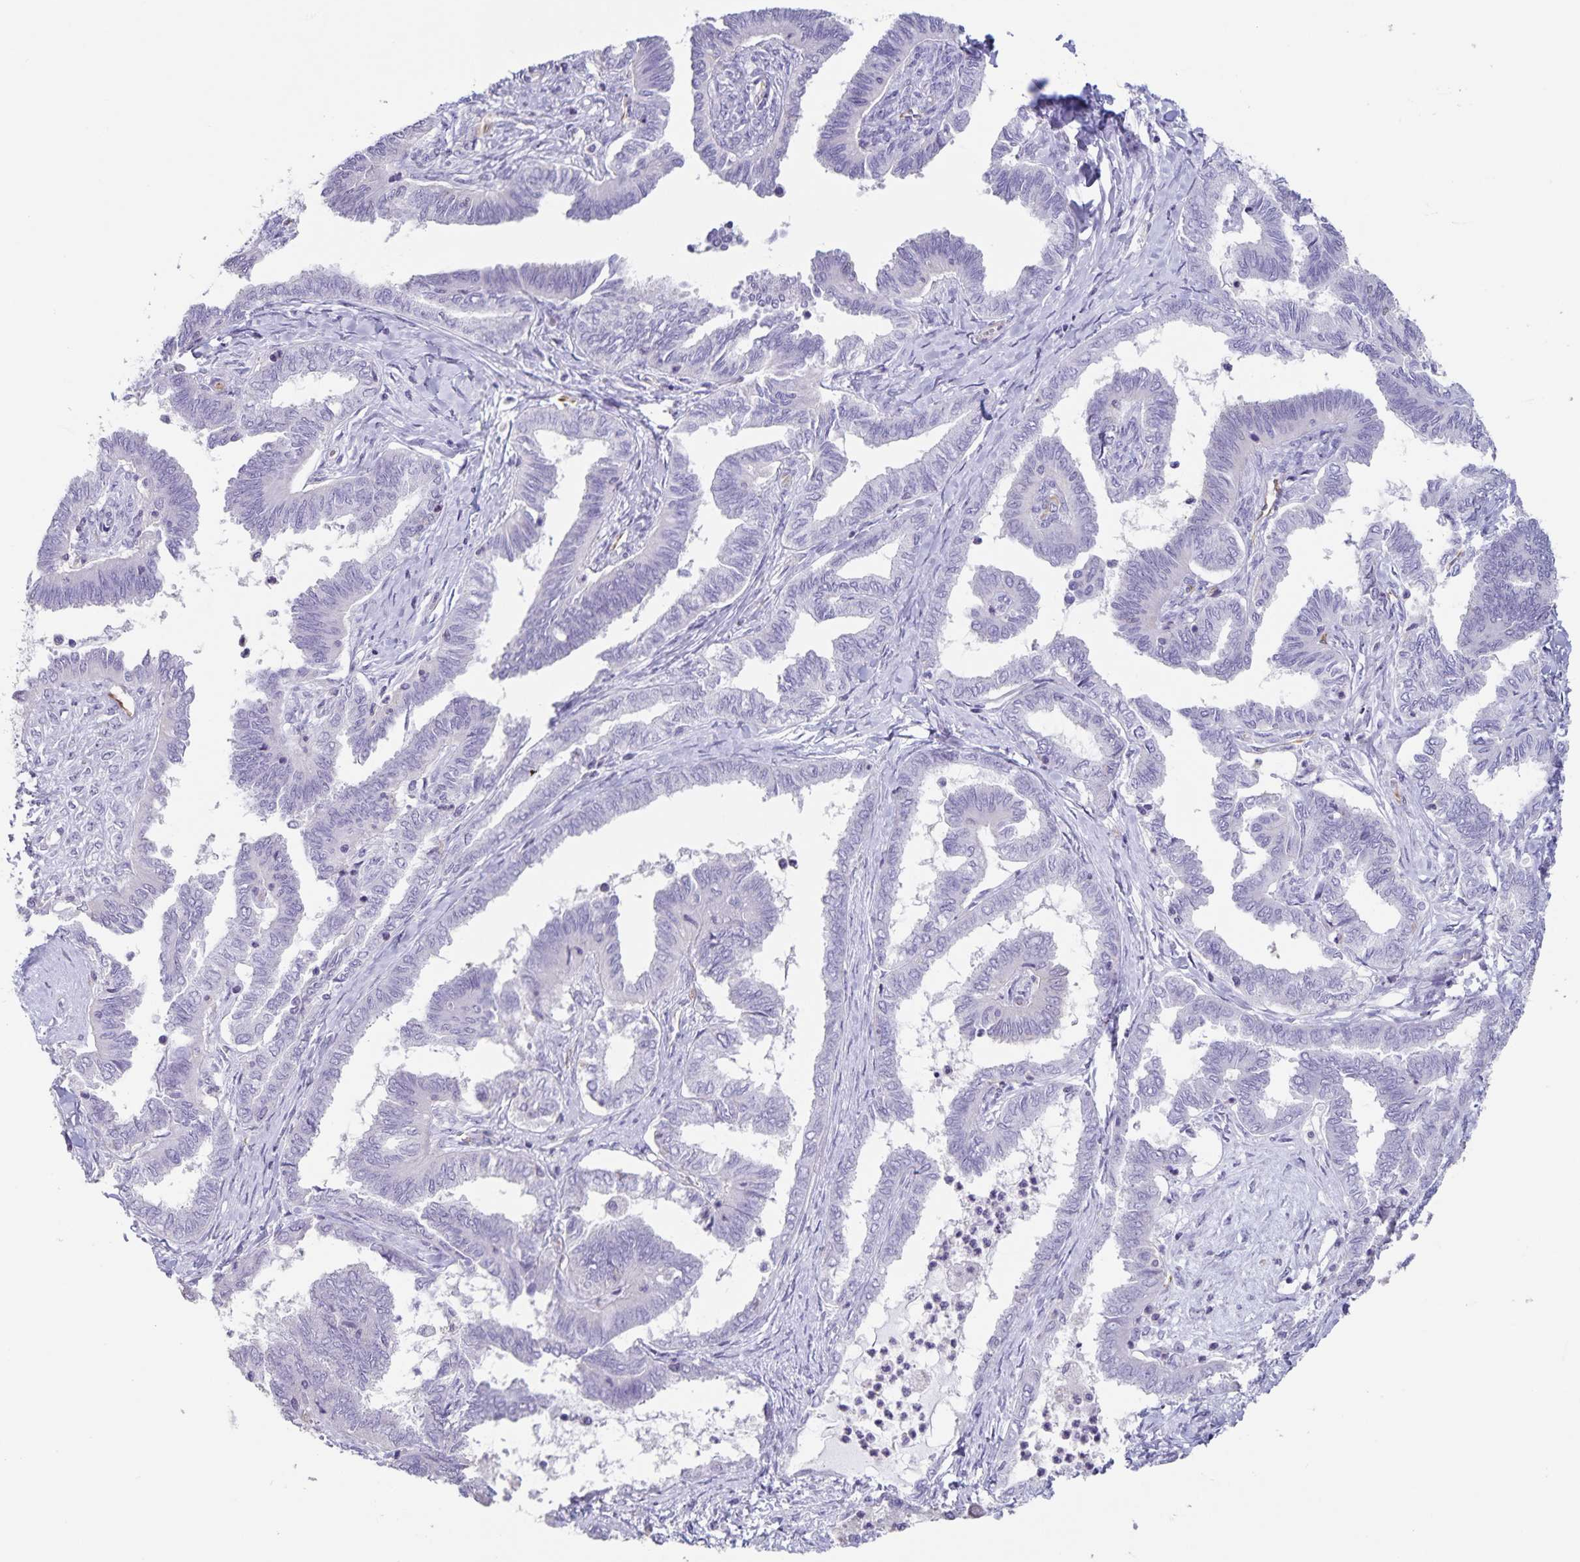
{"staining": {"intensity": "negative", "quantity": "none", "location": "none"}, "tissue": "ovarian cancer", "cell_type": "Tumor cells", "image_type": "cancer", "snomed": [{"axis": "morphology", "description": "Carcinoma, endometroid"}, {"axis": "topography", "description": "Ovary"}], "caption": "A high-resolution micrograph shows immunohistochemistry (IHC) staining of ovarian cancer, which exhibits no significant expression in tumor cells.", "gene": "SYNM", "patient": {"sex": "female", "age": 70}}